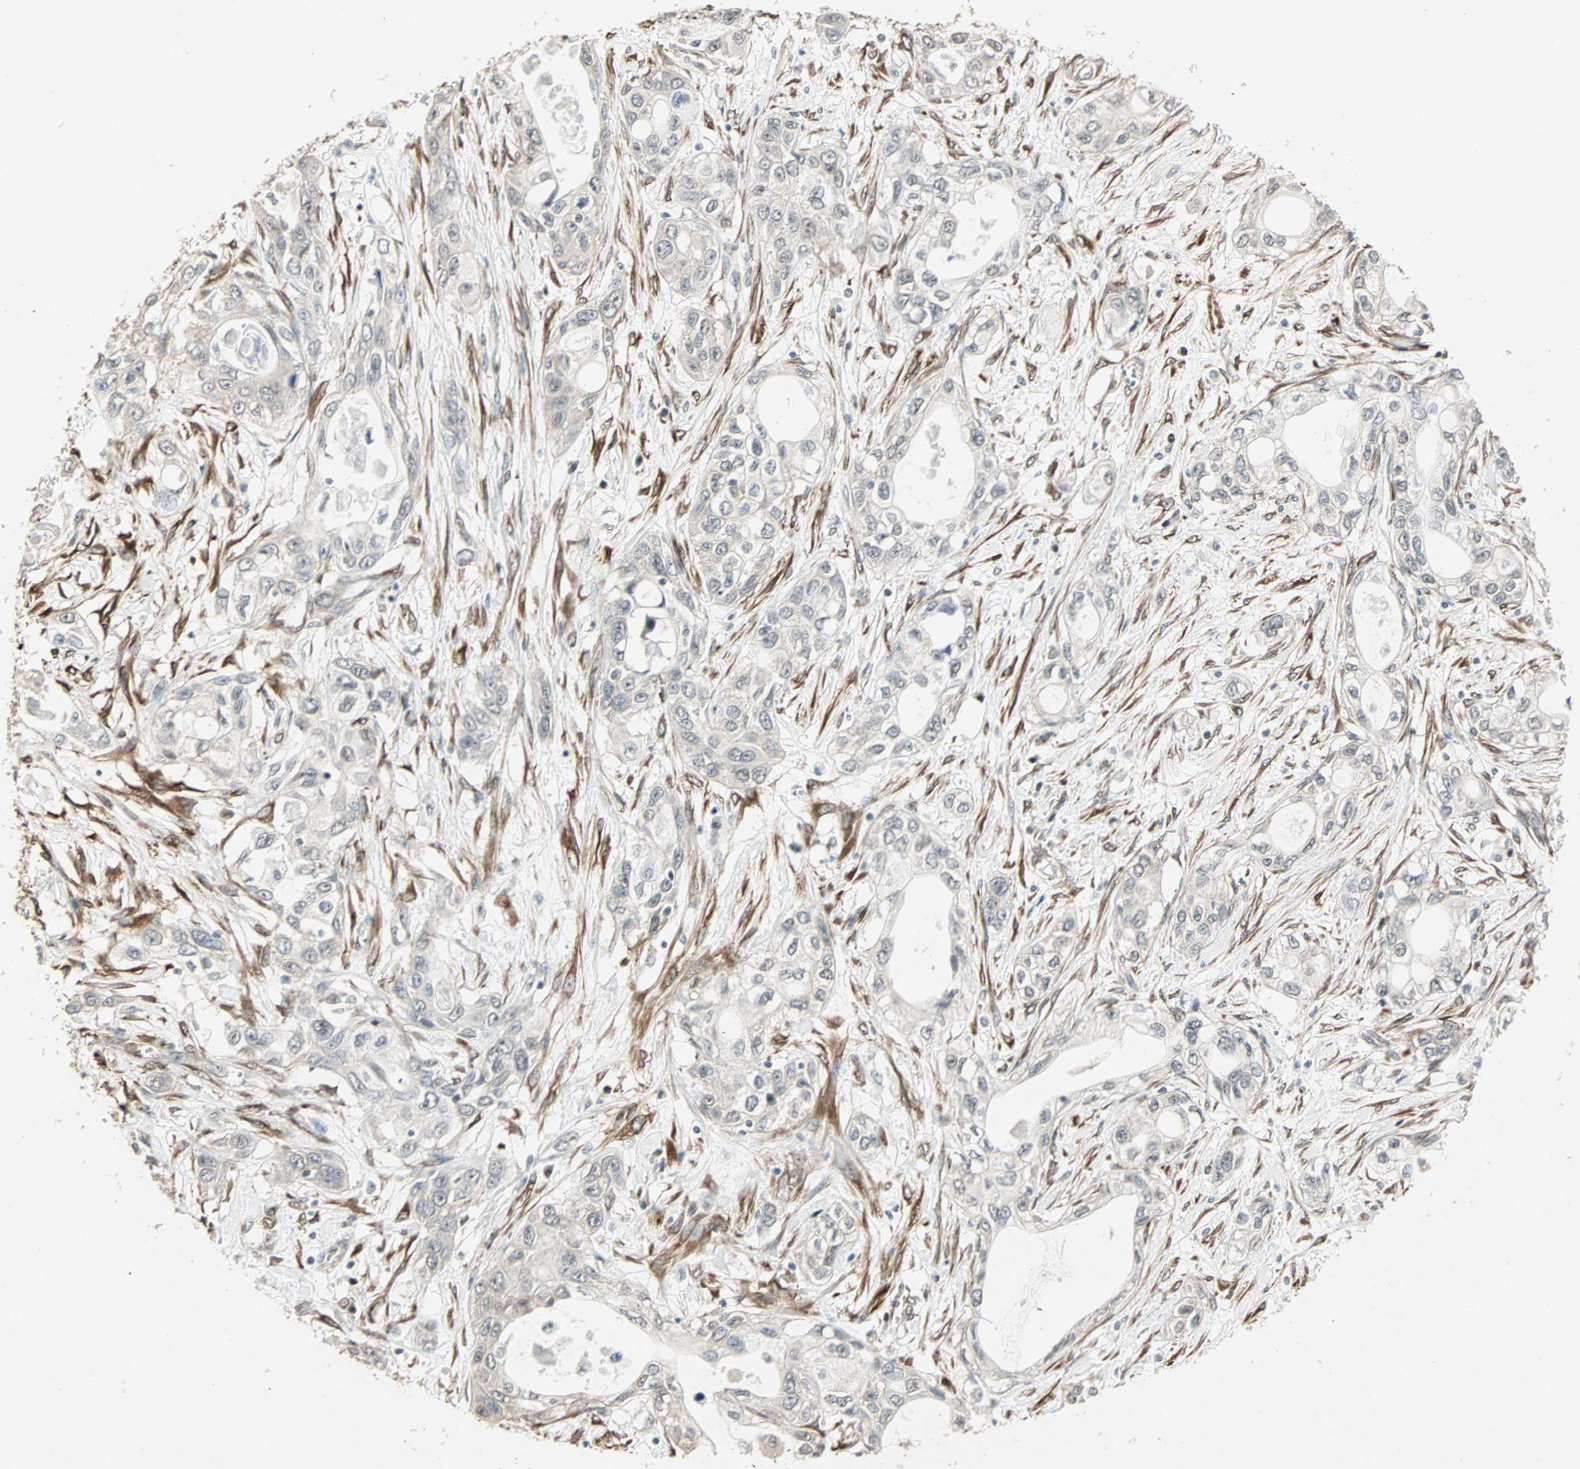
{"staining": {"intensity": "negative", "quantity": "none", "location": "none"}, "tissue": "pancreatic cancer", "cell_type": "Tumor cells", "image_type": "cancer", "snomed": [{"axis": "morphology", "description": "Adenocarcinoma, NOS"}, {"axis": "topography", "description": "Pancreas"}], "caption": "Immunohistochemistry histopathology image of neoplastic tissue: pancreatic cancer stained with DAB (3,3'-diaminobenzidine) demonstrates no significant protein expression in tumor cells.", "gene": "TRPV4", "patient": {"sex": "female", "age": 70}}